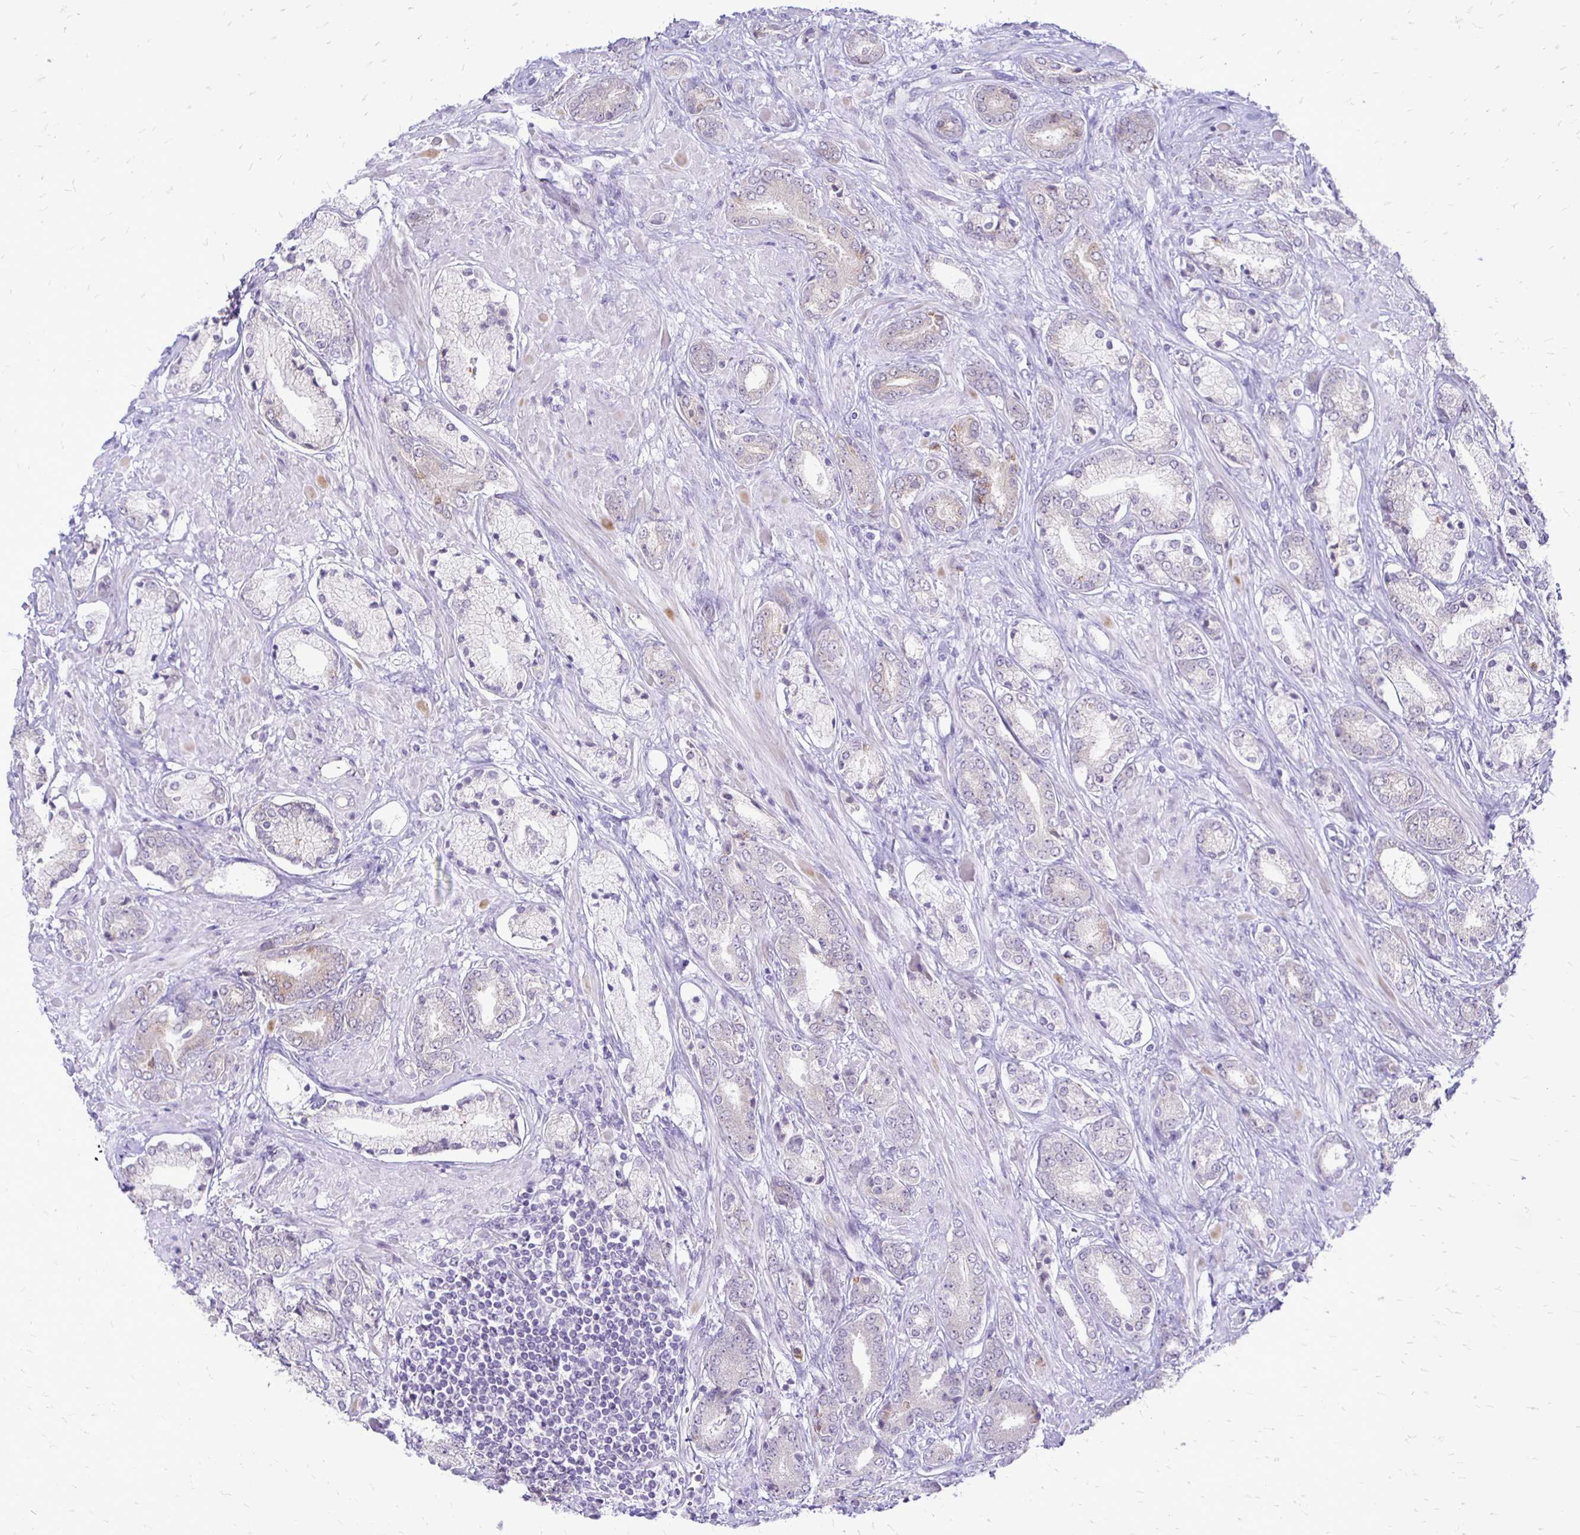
{"staining": {"intensity": "negative", "quantity": "none", "location": "none"}, "tissue": "prostate cancer", "cell_type": "Tumor cells", "image_type": "cancer", "snomed": [{"axis": "morphology", "description": "Adenocarcinoma, High grade"}, {"axis": "topography", "description": "Prostate"}], "caption": "Immunohistochemical staining of prostate cancer (adenocarcinoma (high-grade)) reveals no significant positivity in tumor cells.", "gene": "EPYC", "patient": {"sex": "male", "age": 56}}